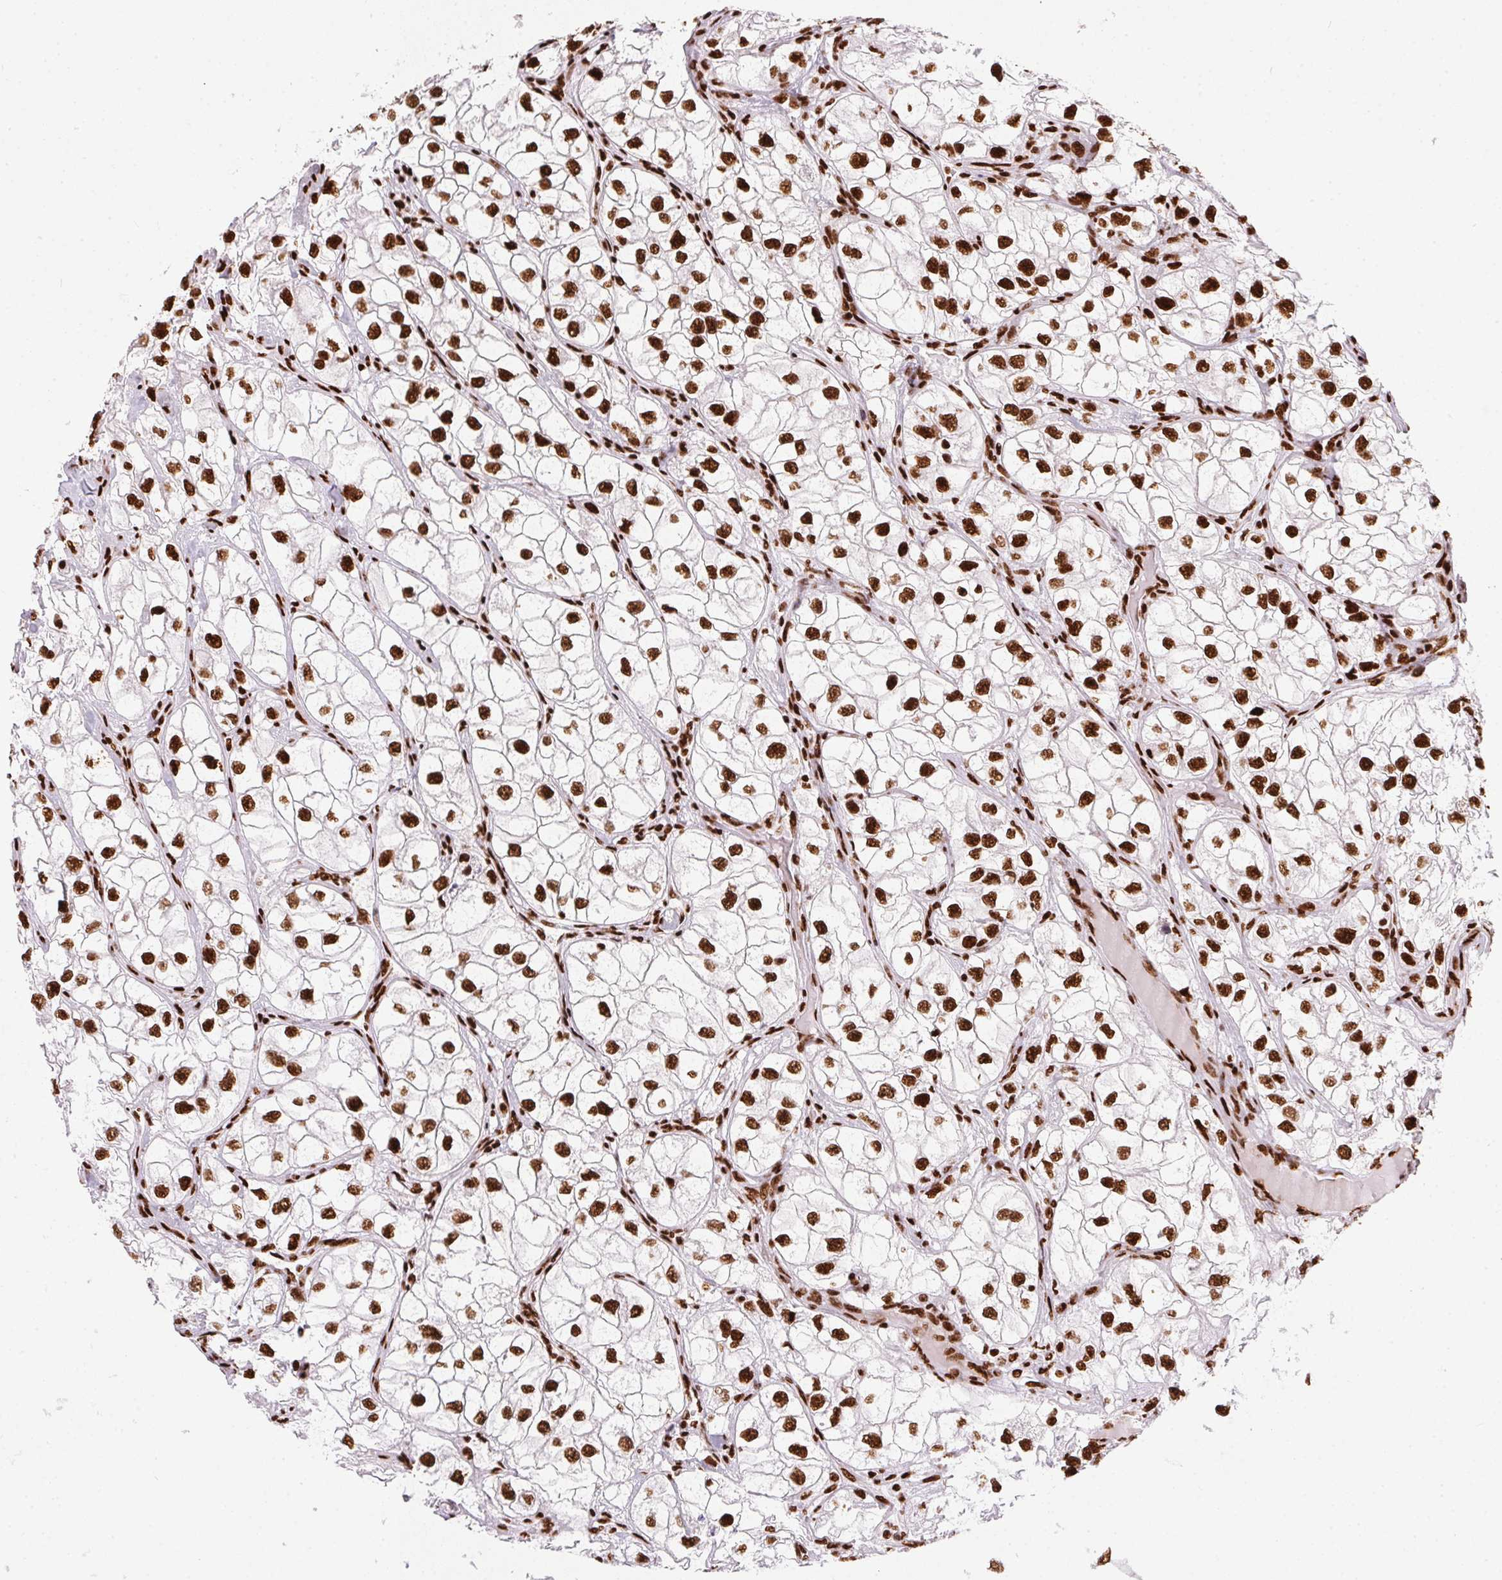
{"staining": {"intensity": "strong", "quantity": ">75%", "location": "nuclear"}, "tissue": "renal cancer", "cell_type": "Tumor cells", "image_type": "cancer", "snomed": [{"axis": "morphology", "description": "Adenocarcinoma, NOS"}, {"axis": "topography", "description": "Kidney"}], "caption": "Immunohistochemistry (IHC) histopathology image of neoplastic tissue: human renal adenocarcinoma stained using immunohistochemistry displays high levels of strong protein expression localized specifically in the nuclear of tumor cells, appearing as a nuclear brown color.", "gene": "PAGE3", "patient": {"sex": "male", "age": 59}}